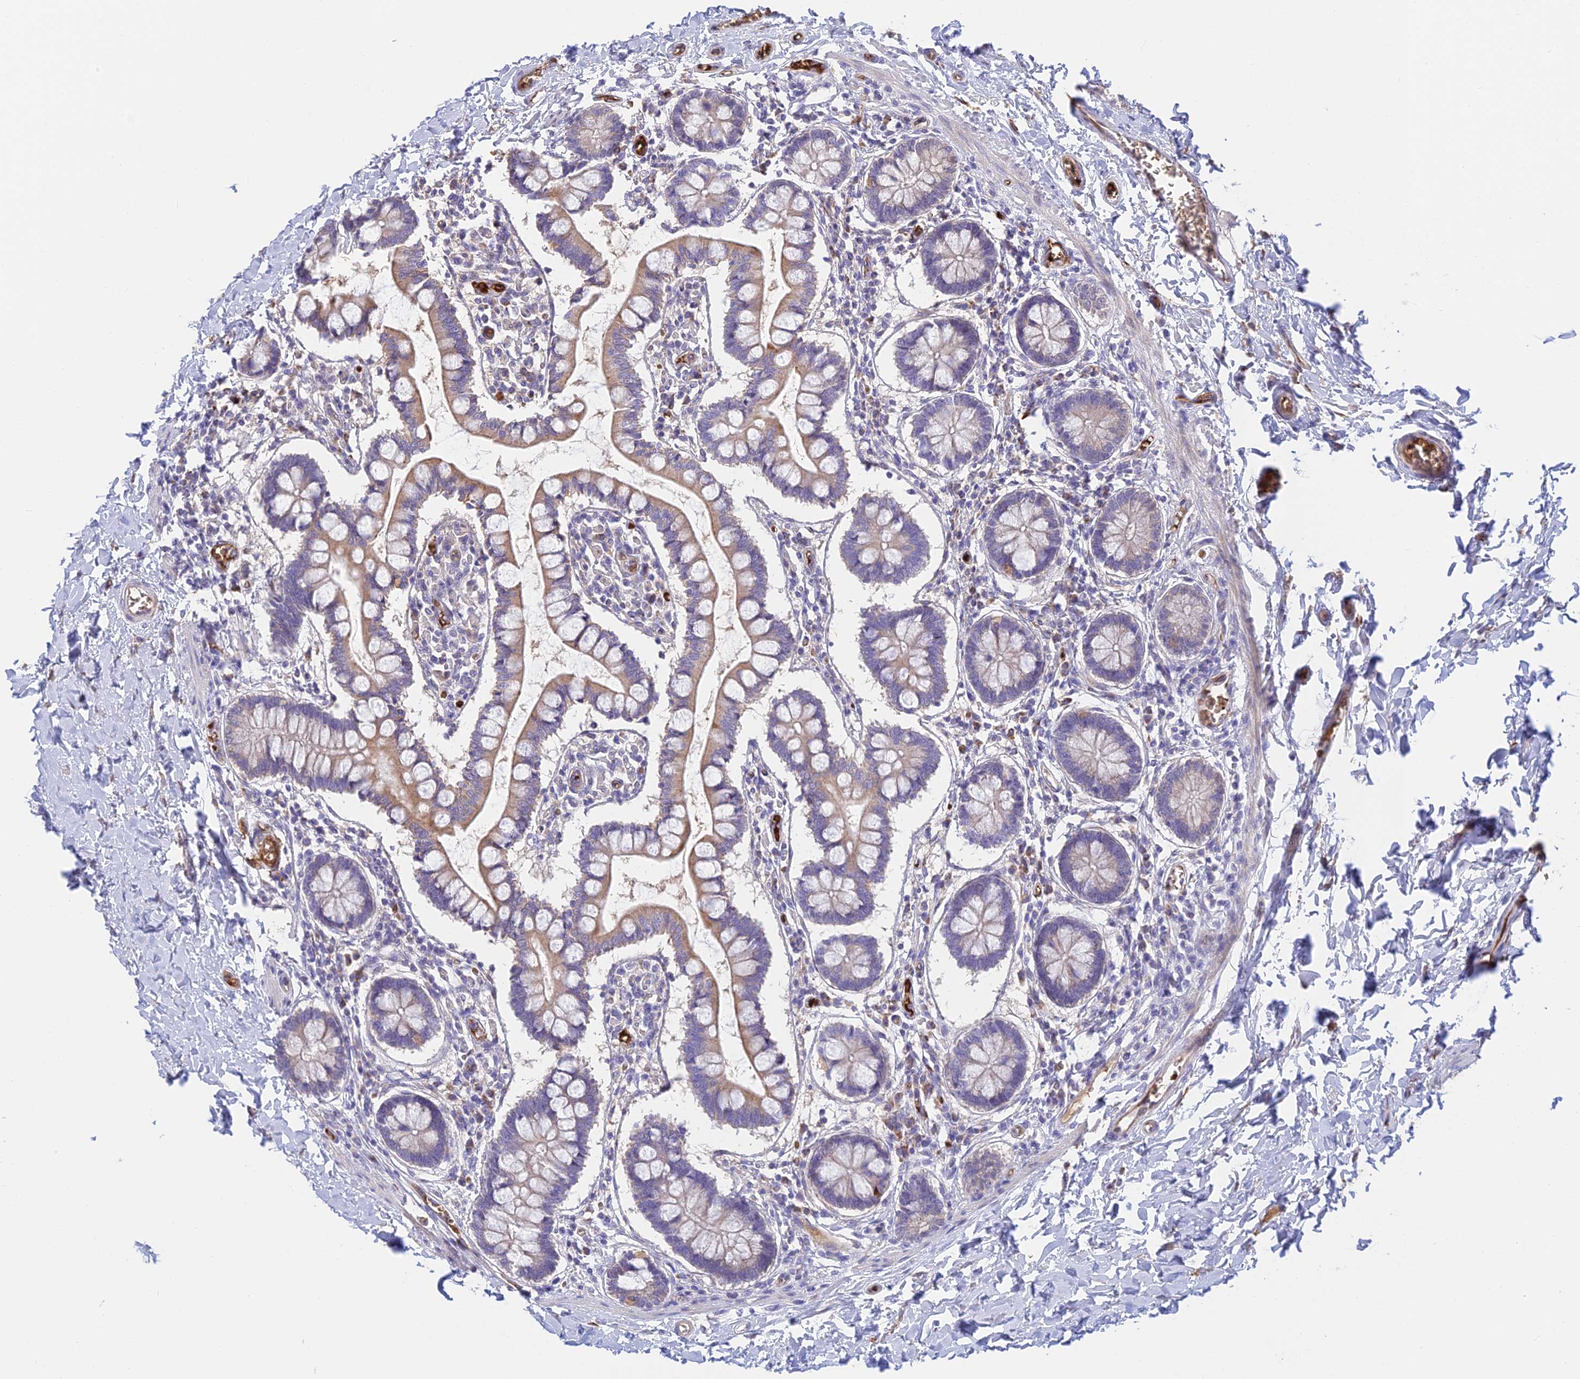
{"staining": {"intensity": "moderate", "quantity": ">75%", "location": "cytoplasmic/membranous"}, "tissue": "small intestine", "cell_type": "Glandular cells", "image_type": "normal", "snomed": [{"axis": "morphology", "description": "Normal tissue, NOS"}, {"axis": "topography", "description": "Small intestine"}], "caption": "DAB (3,3'-diaminobenzidine) immunohistochemical staining of benign human small intestine reveals moderate cytoplasmic/membranous protein positivity in approximately >75% of glandular cells.", "gene": "UFSP2", "patient": {"sex": "male", "age": 52}}